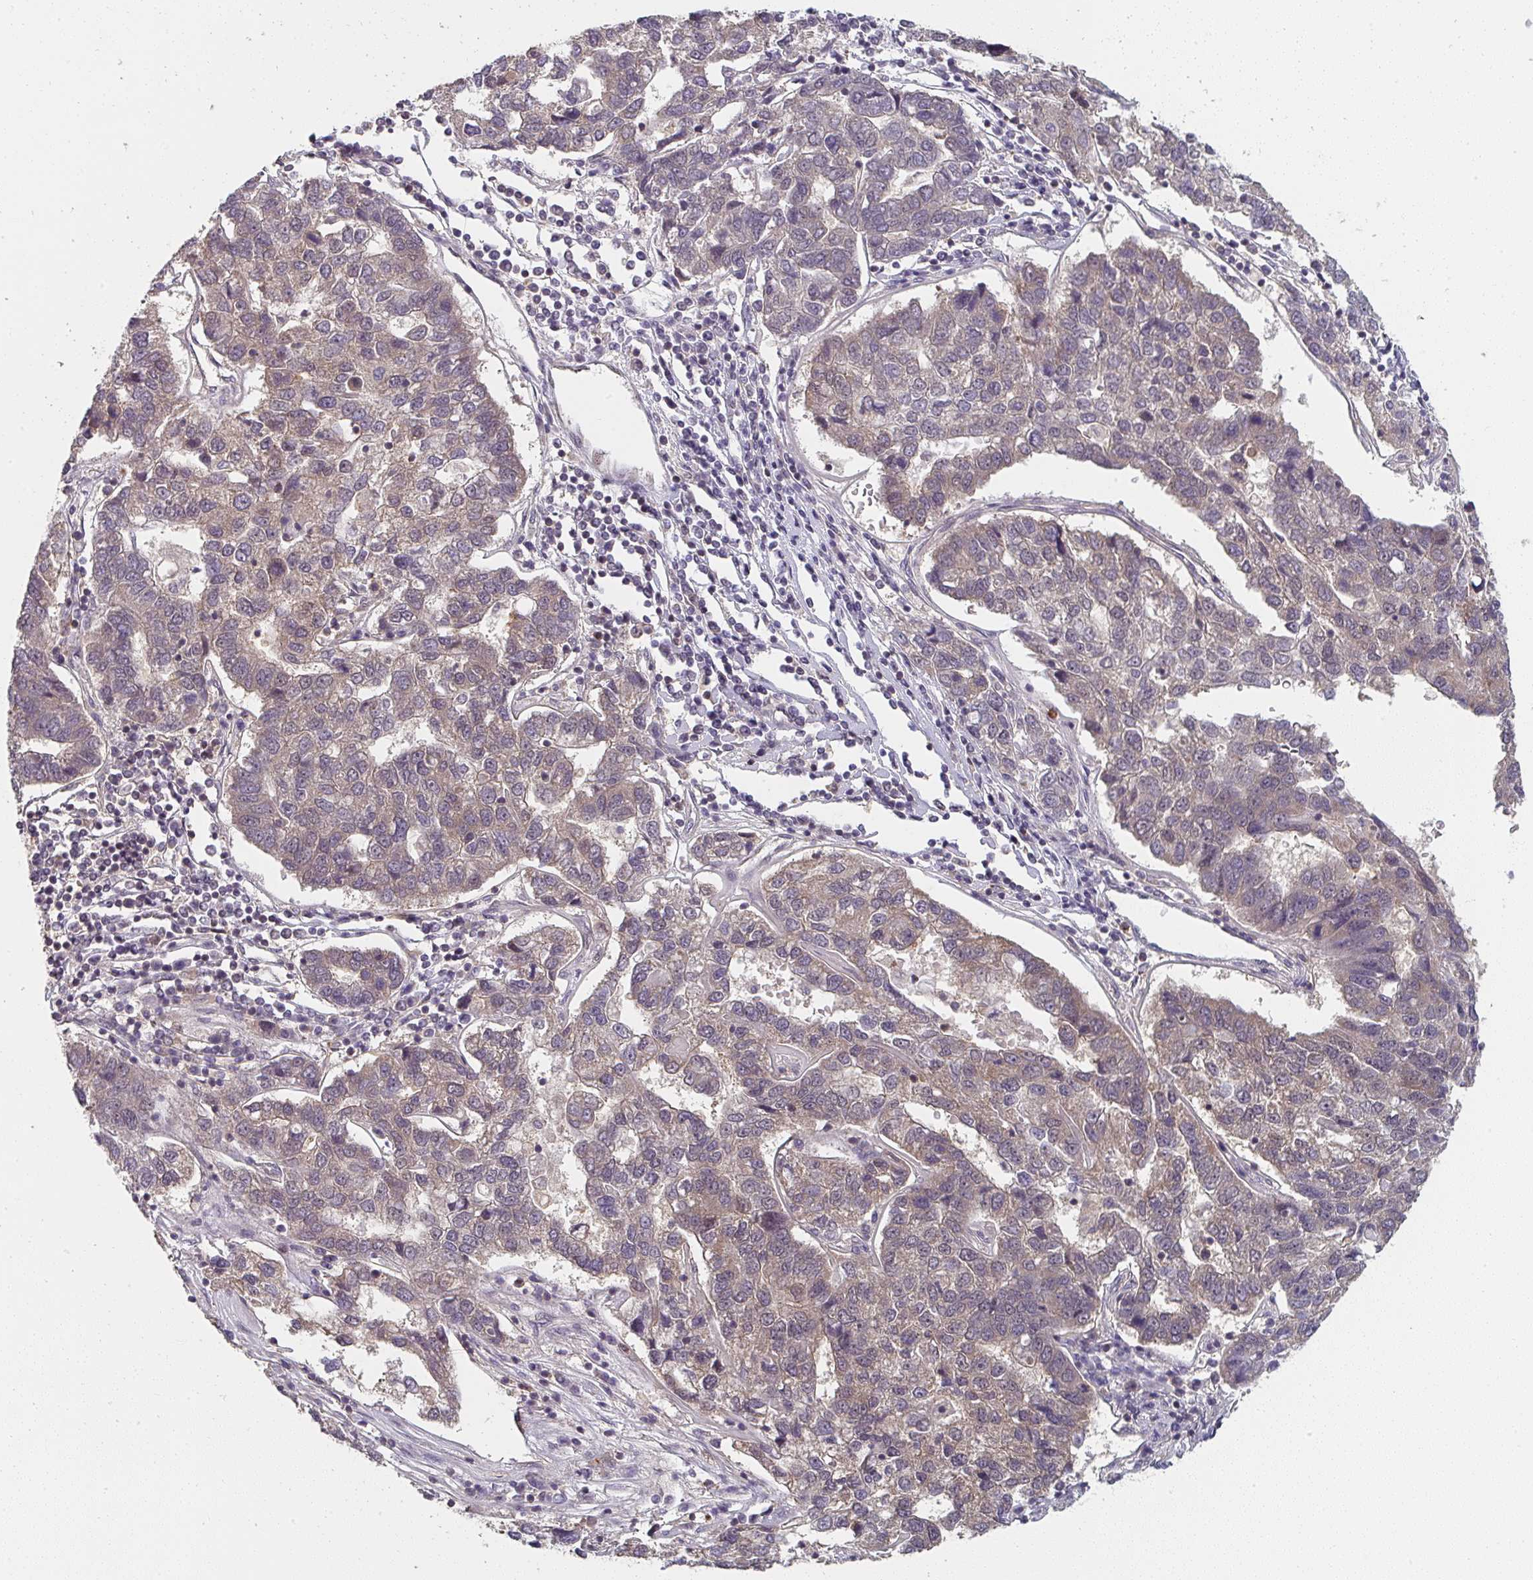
{"staining": {"intensity": "weak", "quantity": "<25%", "location": "cytoplasmic/membranous"}, "tissue": "pancreatic cancer", "cell_type": "Tumor cells", "image_type": "cancer", "snomed": [{"axis": "morphology", "description": "Adenocarcinoma, NOS"}, {"axis": "topography", "description": "Pancreas"}], "caption": "Histopathology image shows no protein positivity in tumor cells of pancreatic cancer (adenocarcinoma) tissue.", "gene": "RANGRF", "patient": {"sex": "female", "age": 61}}